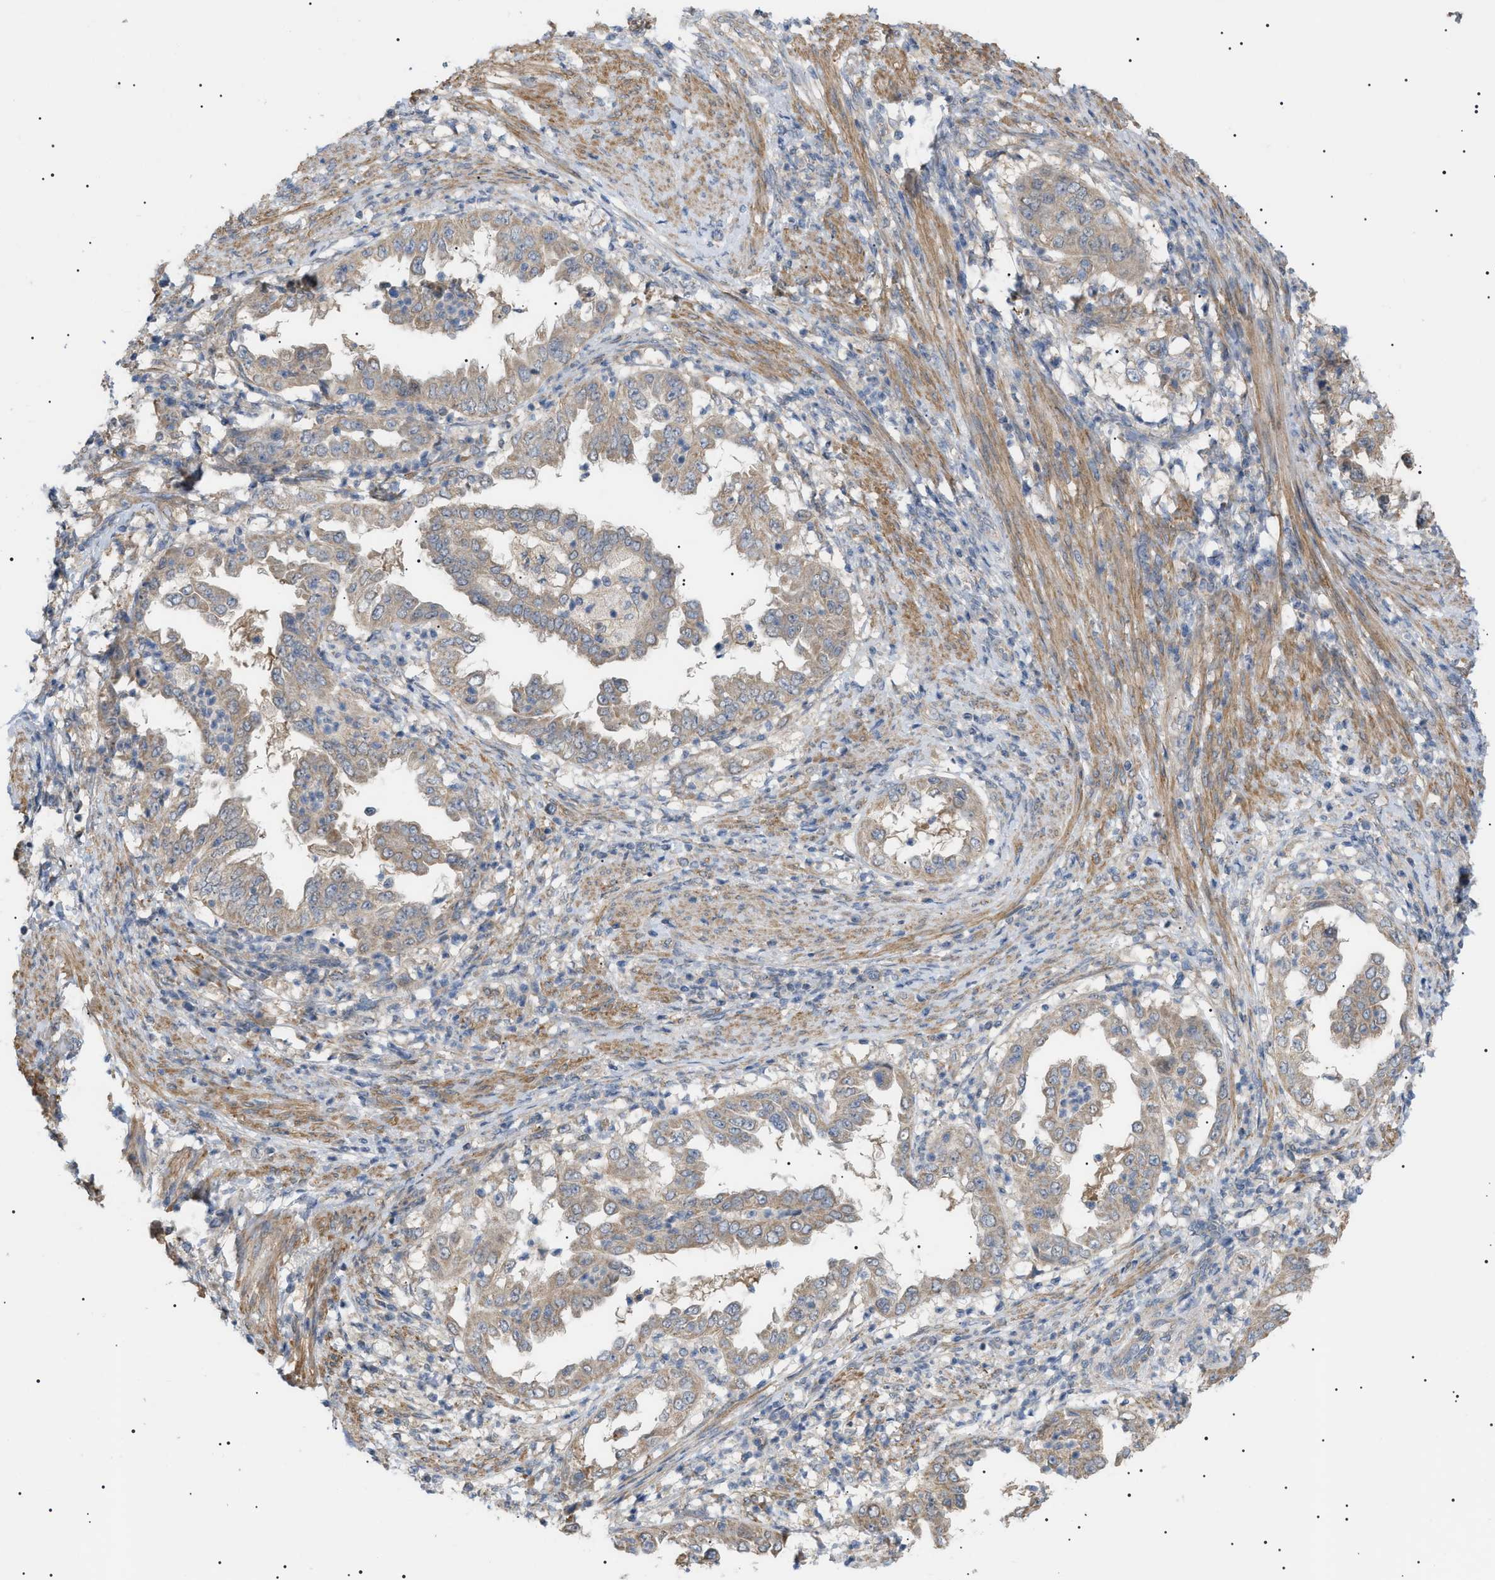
{"staining": {"intensity": "weak", "quantity": ">75%", "location": "cytoplasmic/membranous"}, "tissue": "endometrial cancer", "cell_type": "Tumor cells", "image_type": "cancer", "snomed": [{"axis": "morphology", "description": "Adenocarcinoma, NOS"}, {"axis": "topography", "description": "Endometrium"}], "caption": "This image reveals immunohistochemistry (IHC) staining of endometrial cancer (adenocarcinoma), with low weak cytoplasmic/membranous positivity in about >75% of tumor cells.", "gene": "IRS2", "patient": {"sex": "female", "age": 85}}